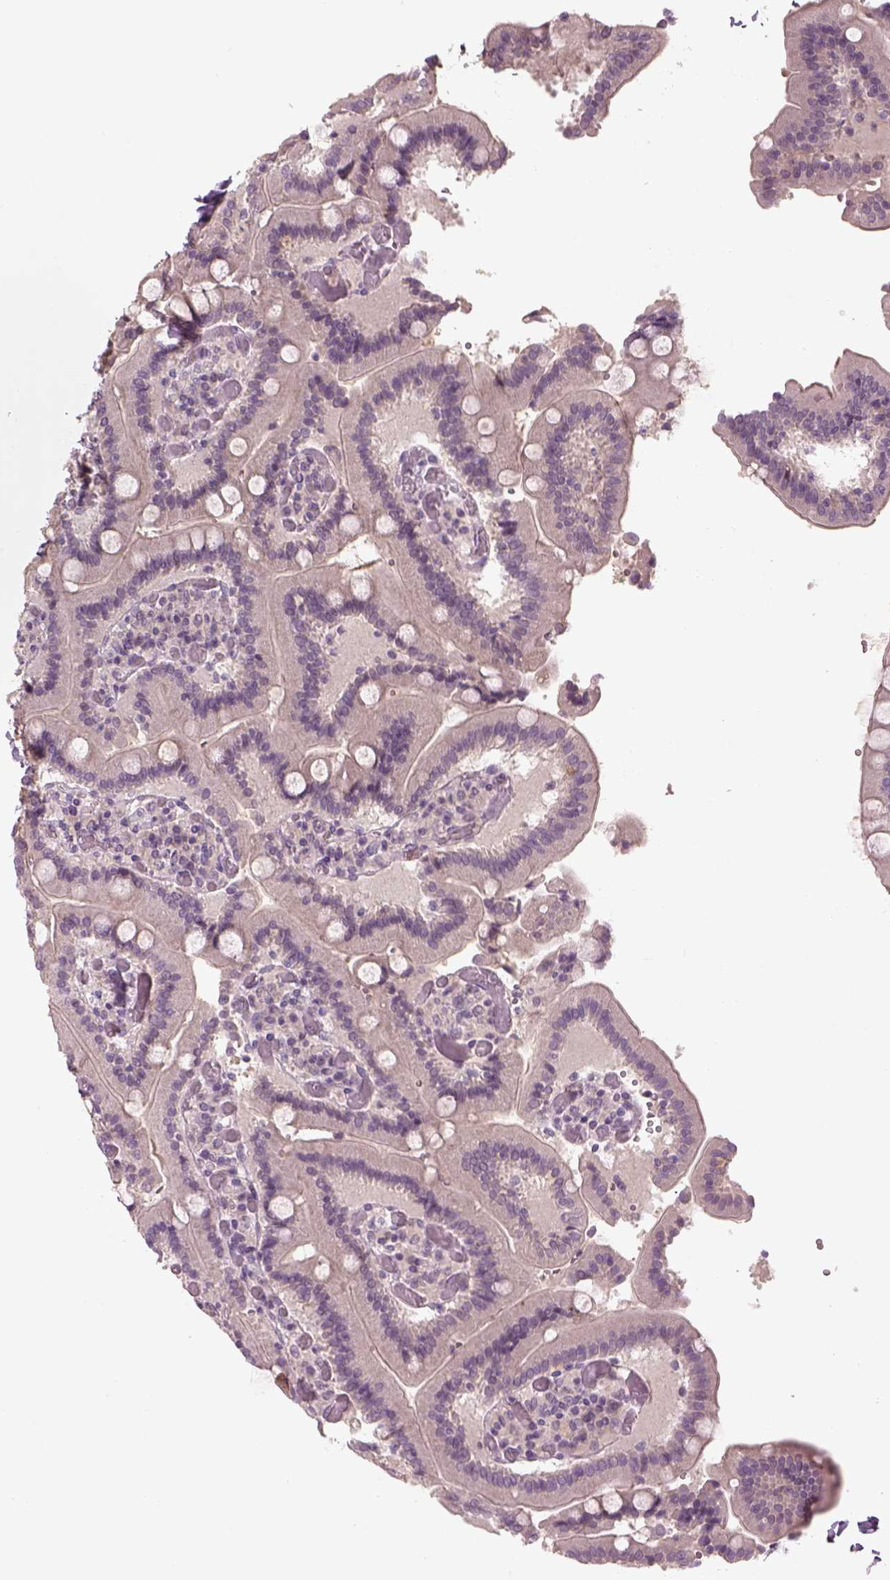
{"staining": {"intensity": "weak", "quantity": "<25%", "location": "cytoplasmic/membranous"}, "tissue": "duodenum", "cell_type": "Glandular cells", "image_type": "normal", "snomed": [{"axis": "morphology", "description": "Normal tissue, NOS"}, {"axis": "topography", "description": "Duodenum"}], "caption": "DAB (3,3'-diaminobenzidine) immunohistochemical staining of unremarkable human duodenum exhibits no significant staining in glandular cells.", "gene": "GDNF", "patient": {"sex": "female", "age": 62}}